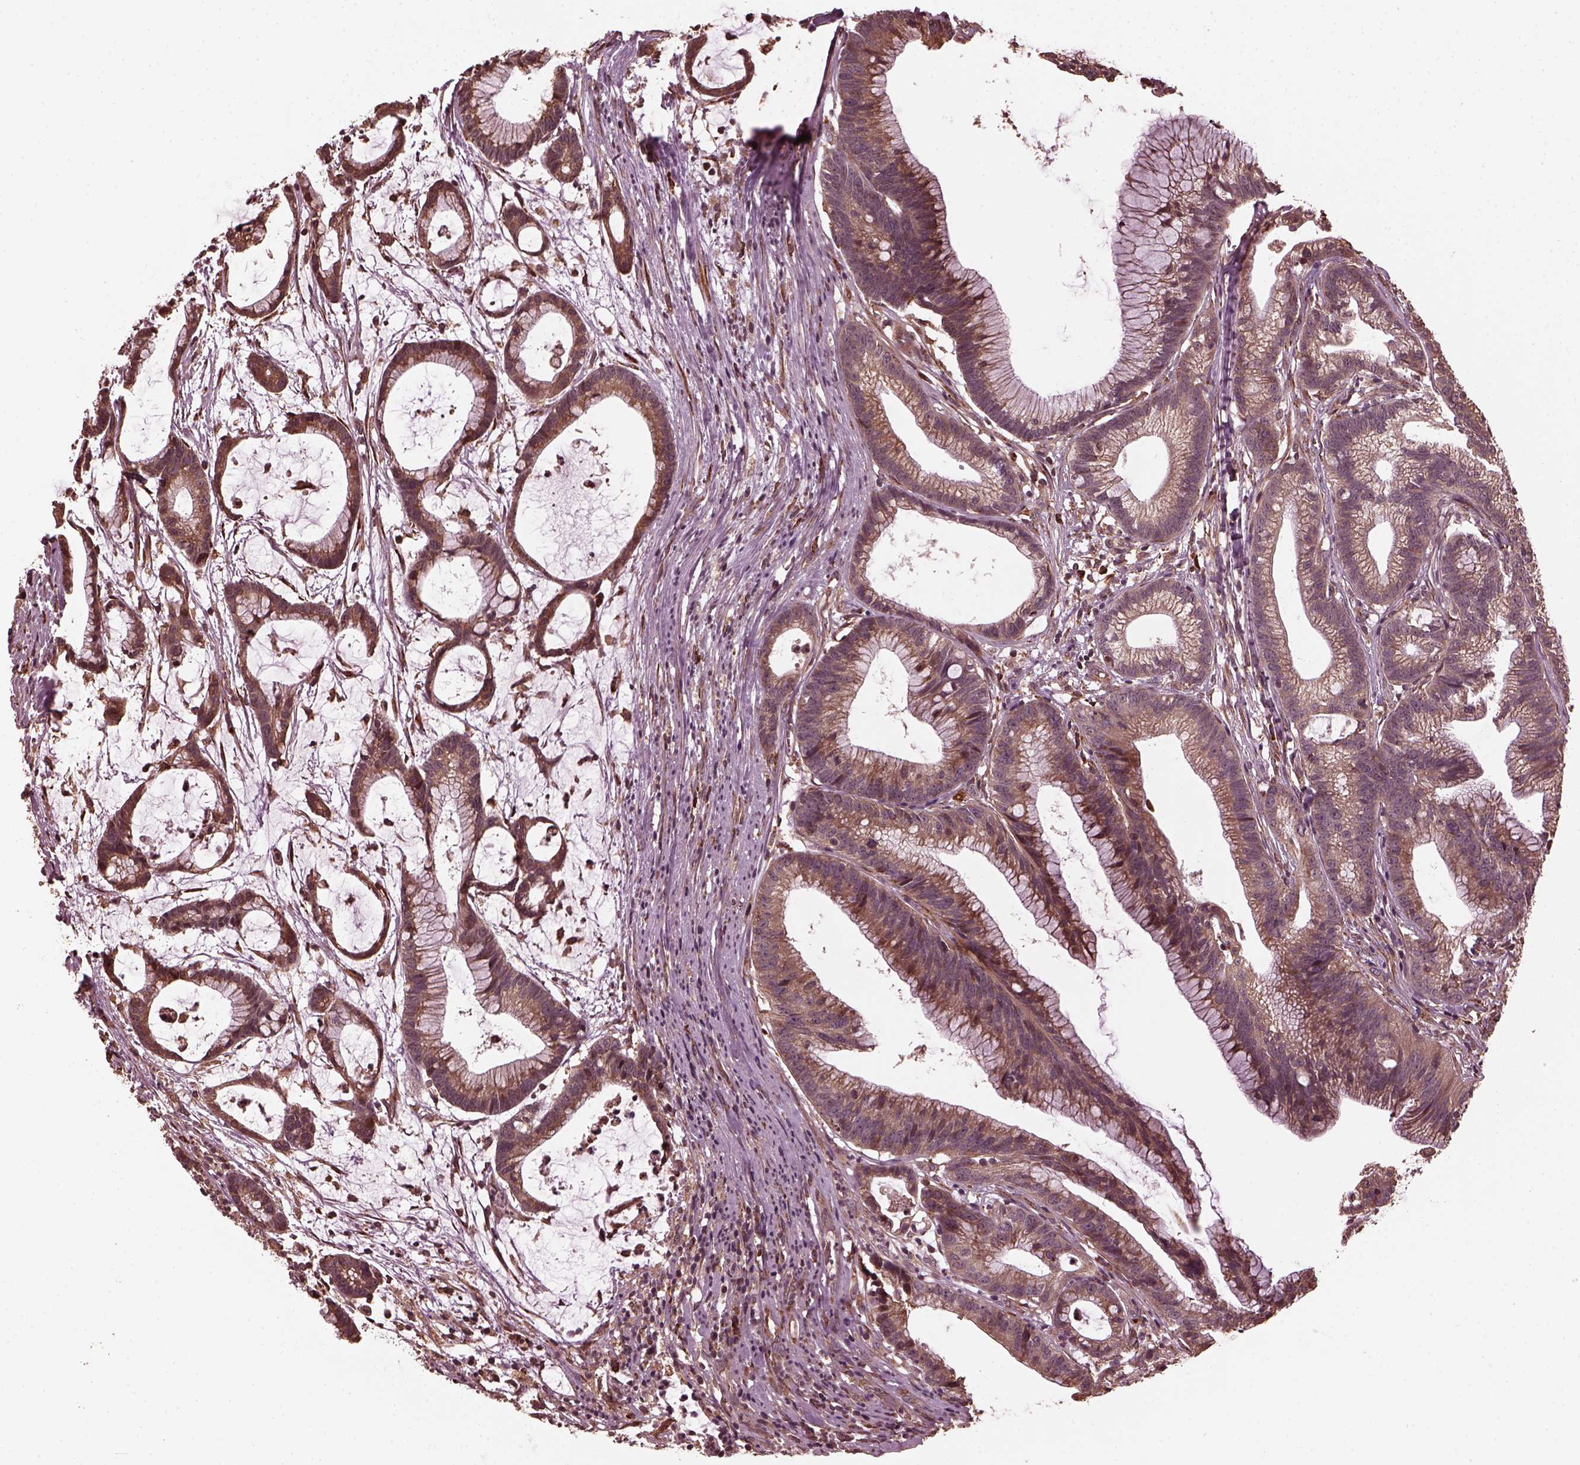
{"staining": {"intensity": "moderate", "quantity": ">75%", "location": "cytoplasmic/membranous"}, "tissue": "colorectal cancer", "cell_type": "Tumor cells", "image_type": "cancer", "snomed": [{"axis": "morphology", "description": "Adenocarcinoma, NOS"}, {"axis": "topography", "description": "Colon"}], "caption": "An IHC photomicrograph of tumor tissue is shown. Protein staining in brown shows moderate cytoplasmic/membranous positivity in colorectal cancer within tumor cells.", "gene": "ZNF292", "patient": {"sex": "female", "age": 78}}